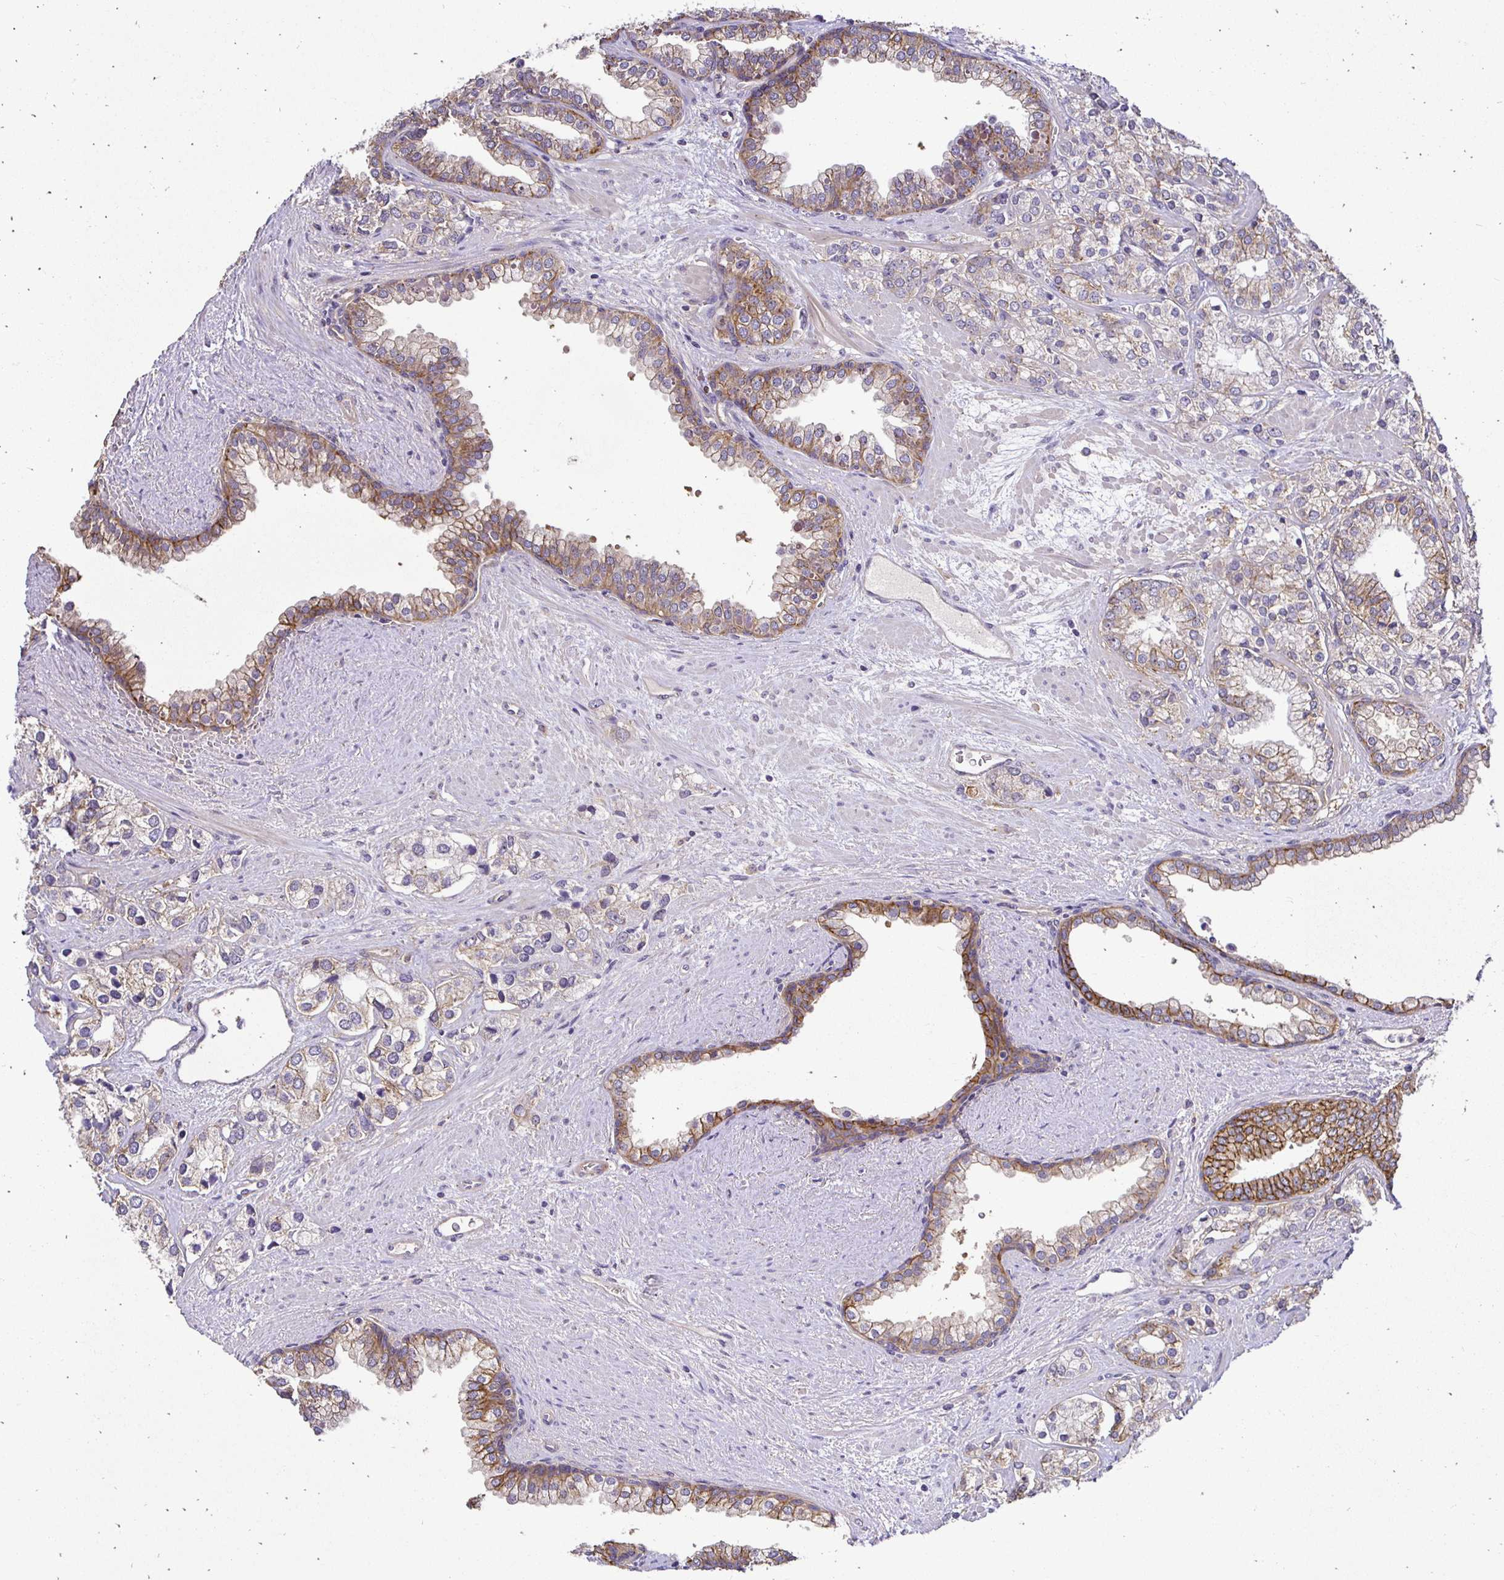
{"staining": {"intensity": "moderate", "quantity": "25%-75%", "location": "cytoplasmic/membranous"}, "tissue": "prostate cancer", "cell_type": "Tumor cells", "image_type": "cancer", "snomed": [{"axis": "morphology", "description": "Adenocarcinoma, High grade"}, {"axis": "topography", "description": "Prostate"}], "caption": "Immunohistochemistry staining of high-grade adenocarcinoma (prostate), which demonstrates medium levels of moderate cytoplasmic/membranous staining in about 25%-75% of tumor cells indicating moderate cytoplasmic/membranous protein expression. The staining was performed using DAB (3,3'-diaminobenzidine) (brown) for protein detection and nuclei were counterstained in hematoxylin (blue).", "gene": "SLC9A1", "patient": {"sex": "male", "age": 58}}